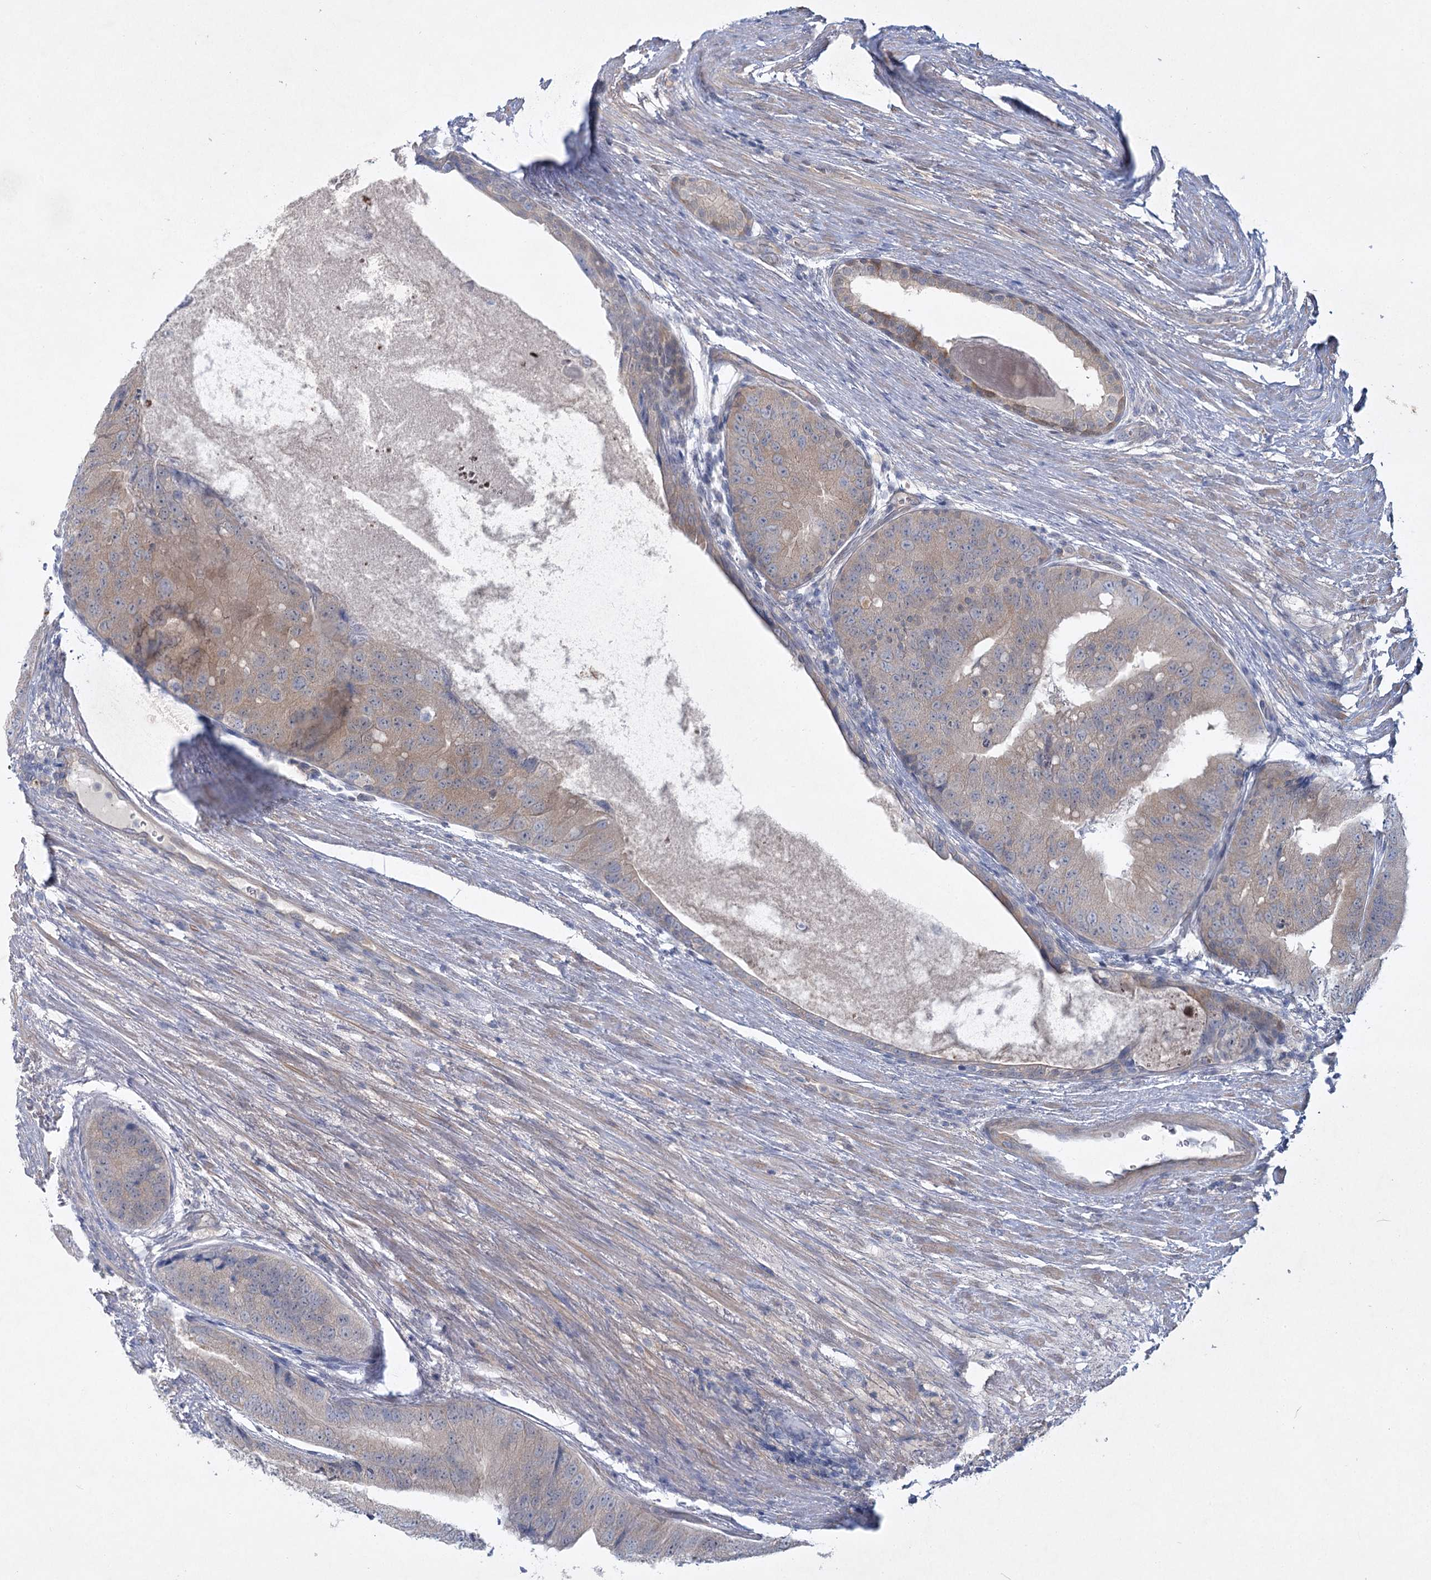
{"staining": {"intensity": "weak", "quantity": "25%-75%", "location": "cytoplasmic/membranous"}, "tissue": "prostate cancer", "cell_type": "Tumor cells", "image_type": "cancer", "snomed": [{"axis": "morphology", "description": "Adenocarcinoma, High grade"}, {"axis": "topography", "description": "Prostate"}], "caption": "An image of human prostate adenocarcinoma (high-grade) stained for a protein shows weak cytoplasmic/membranous brown staining in tumor cells. The staining is performed using DAB (3,3'-diaminobenzidine) brown chromogen to label protein expression. The nuclei are counter-stained blue using hematoxylin.", "gene": "AAMDC", "patient": {"sex": "male", "age": 70}}